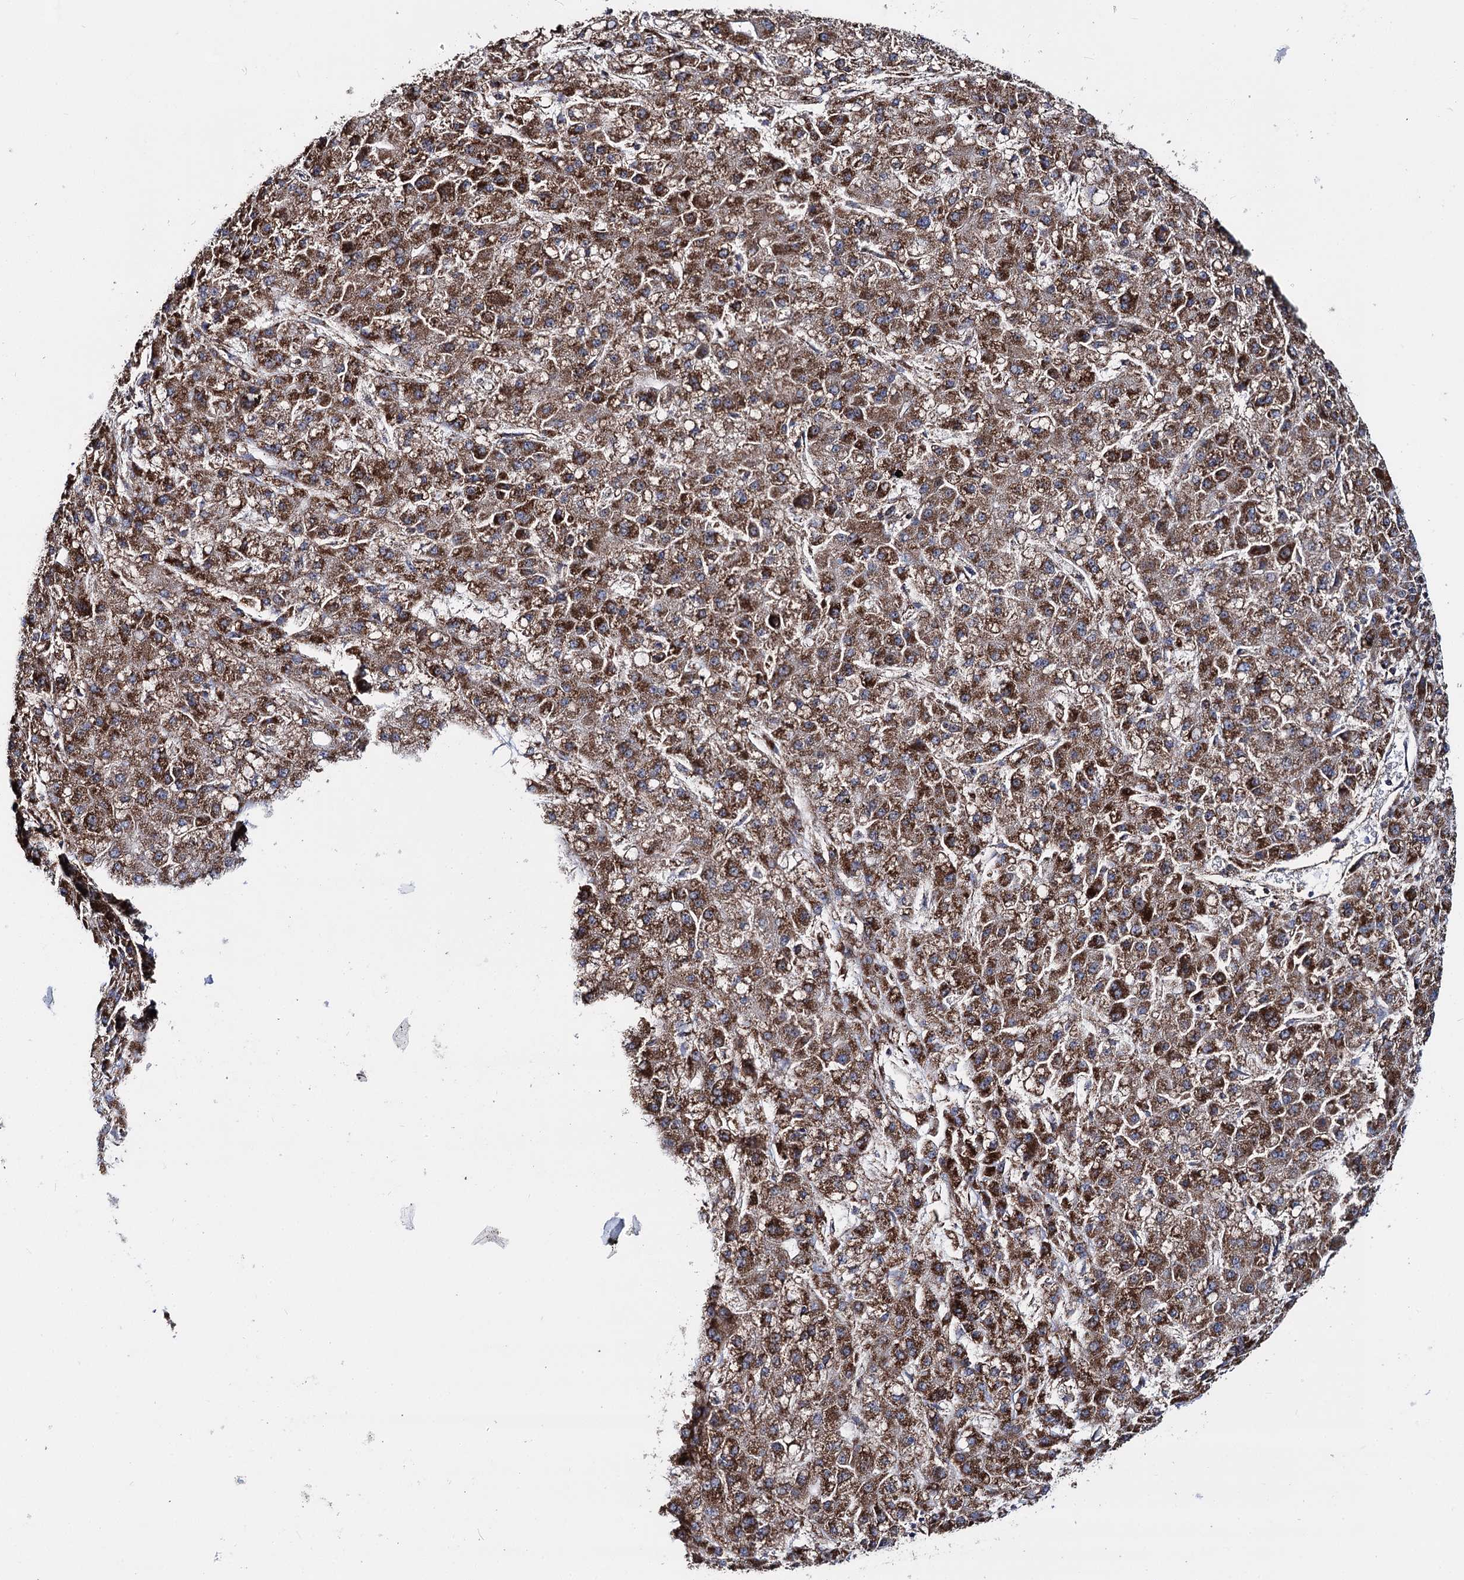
{"staining": {"intensity": "strong", "quantity": ">75%", "location": "cytoplasmic/membranous"}, "tissue": "liver cancer", "cell_type": "Tumor cells", "image_type": "cancer", "snomed": [{"axis": "morphology", "description": "Carcinoma, Hepatocellular, NOS"}, {"axis": "topography", "description": "Liver"}], "caption": "Human liver cancer (hepatocellular carcinoma) stained for a protein (brown) reveals strong cytoplasmic/membranous positive expression in about >75% of tumor cells.", "gene": "MSANTD2", "patient": {"sex": "male", "age": 67}}